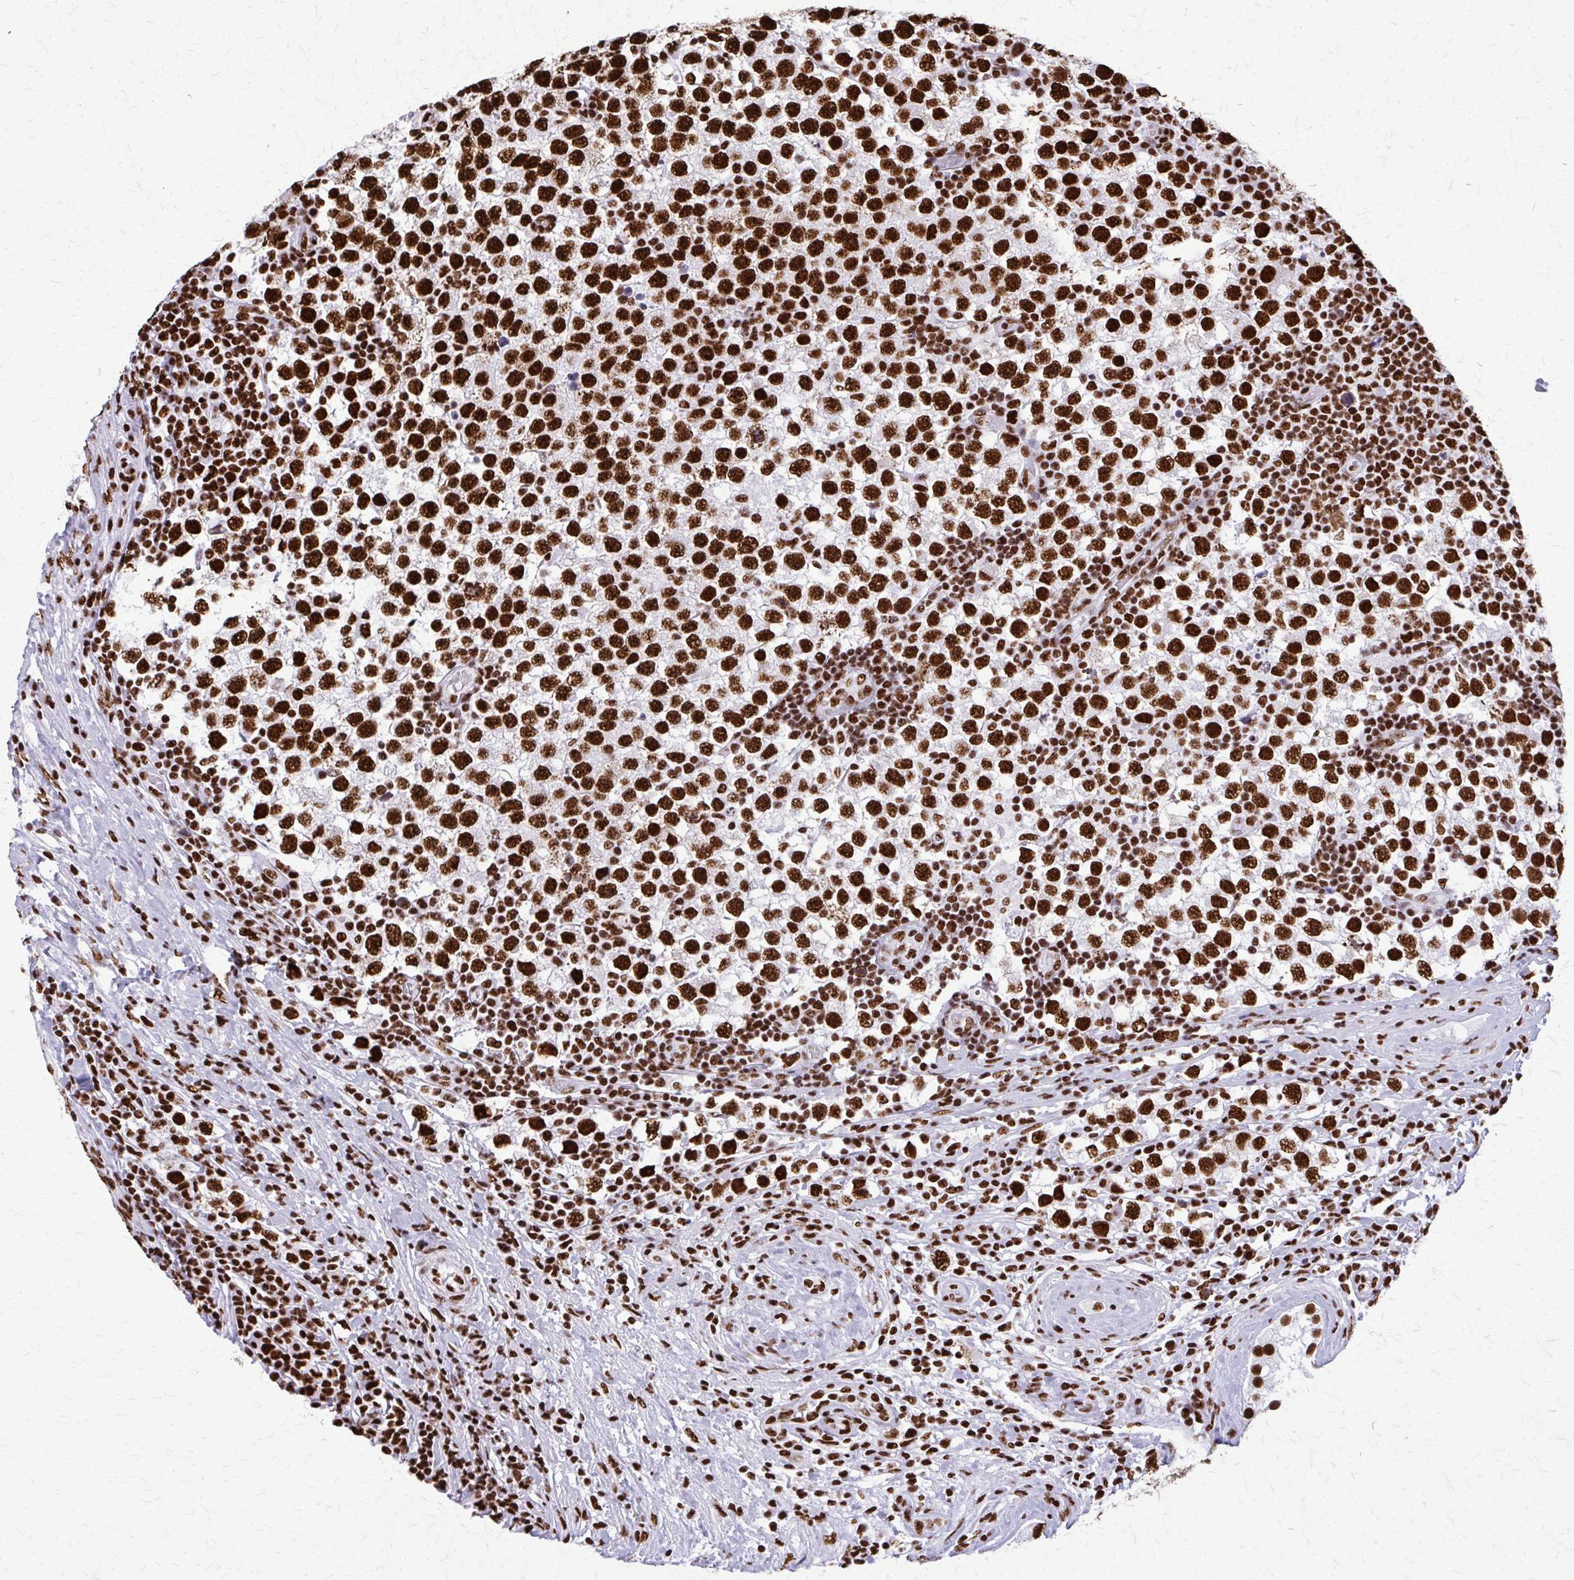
{"staining": {"intensity": "strong", "quantity": ">75%", "location": "nuclear"}, "tissue": "testis cancer", "cell_type": "Tumor cells", "image_type": "cancer", "snomed": [{"axis": "morphology", "description": "Seminoma, NOS"}, {"axis": "topography", "description": "Testis"}], "caption": "Protein analysis of seminoma (testis) tissue shows strong nuclear staining in approximately >75% of tumor cells.", "gene": "SFPQ", "patient": {"sex": "male", "age": 34}}